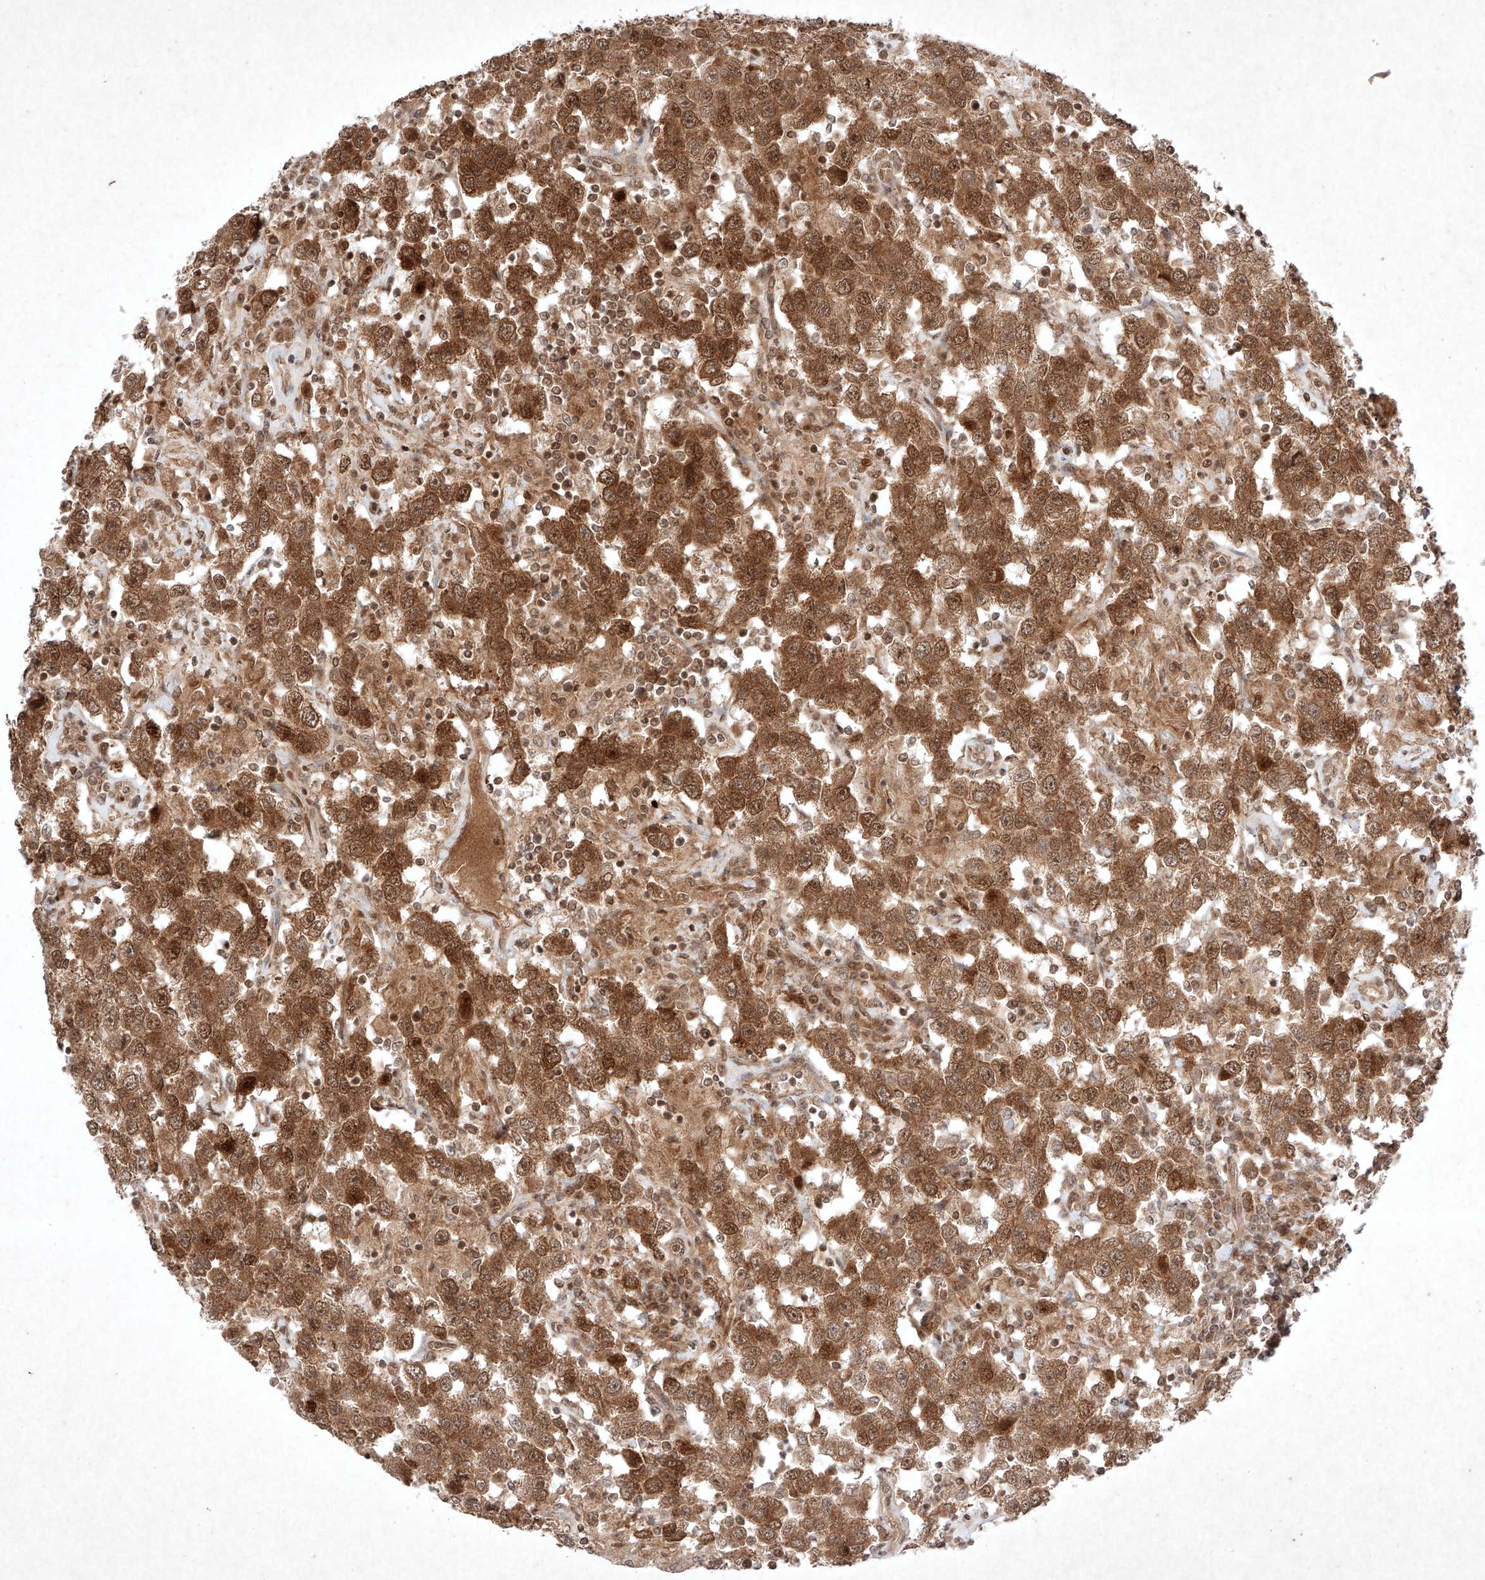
{"staining": {"intensity": "moderate", "quantity": ">75%", "location": "cytoplasmic/membranous,nuclear"}, "tissue": "testis cancer", "cell_type": "Tumor cells", "image_type": "cancer", "snomed": [{"axis": "morphology", "description": "Seminoma, NOS"}, {"axis": "topography", "description": "Testis"}], "caption": "There is medium levels of moderate cytoplasmic/membranous and nuclear expression in tumor cells of seminoma (testis), as demonstrated by immunohistochemical staining (brown color).", "gene": "RNF31", "patient": {"sex": "male", "age": 41}}